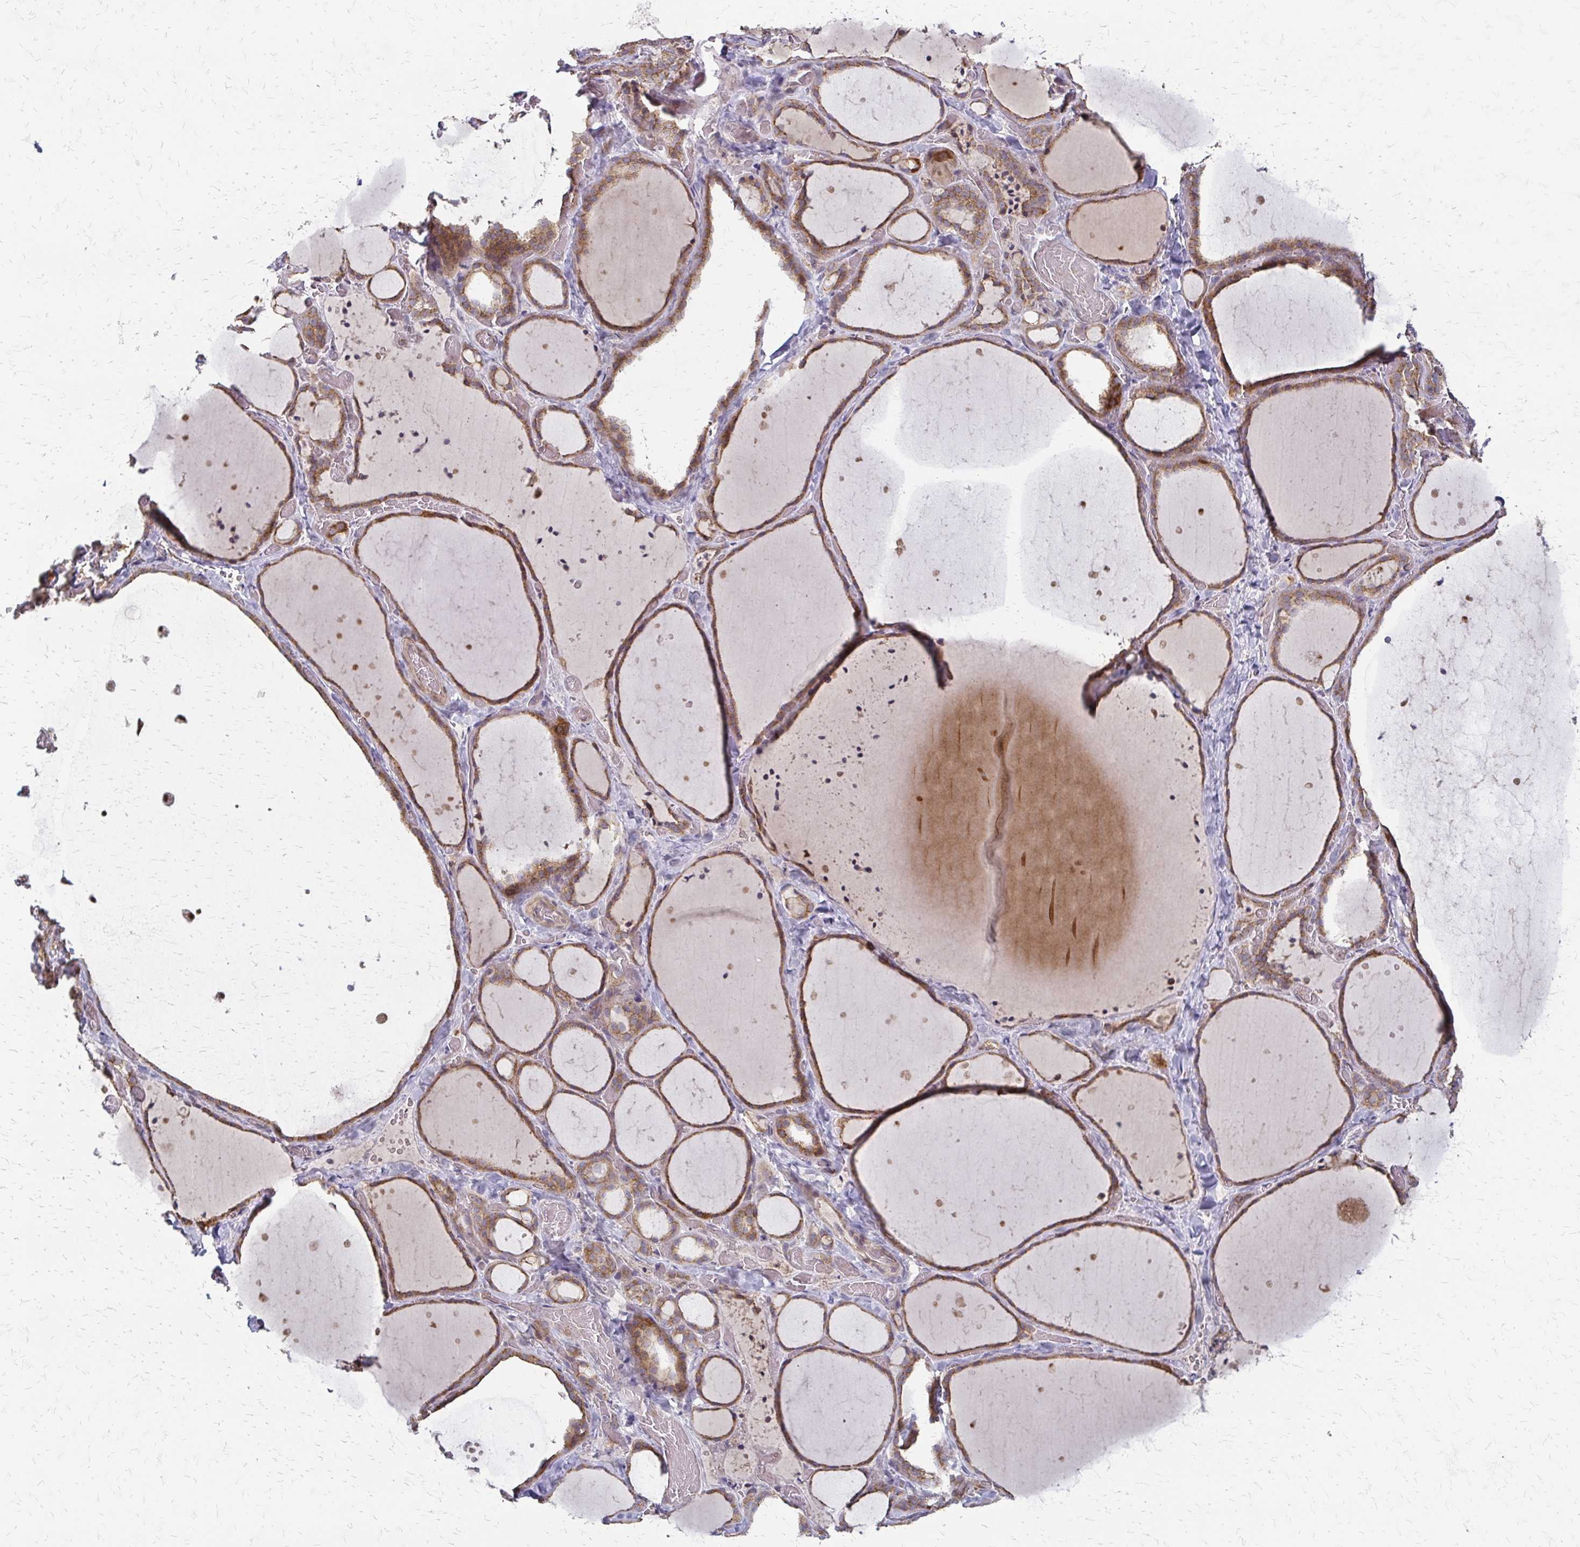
{"staining": {"intensity": "moderate", "quantity": ">75%", "location": "cytoplasmic/membranous"}, "tissue": "thyroid gland", "cell_type": "Glandular cells", "image_type": "normal", "snomed": [{"axis": "morphology", "description": "Normal tissue, NOS"}, {"axis": "topography", "description": "Thyroid gland"}], "caption": "Thyroid gland stained with a brown dye exhibits moderate cytoplasmic/membranous positive staining in approximately >75% of glandular cells.", "gene": "ZNF383", "patient": {"sex": "female", "age": 36}}